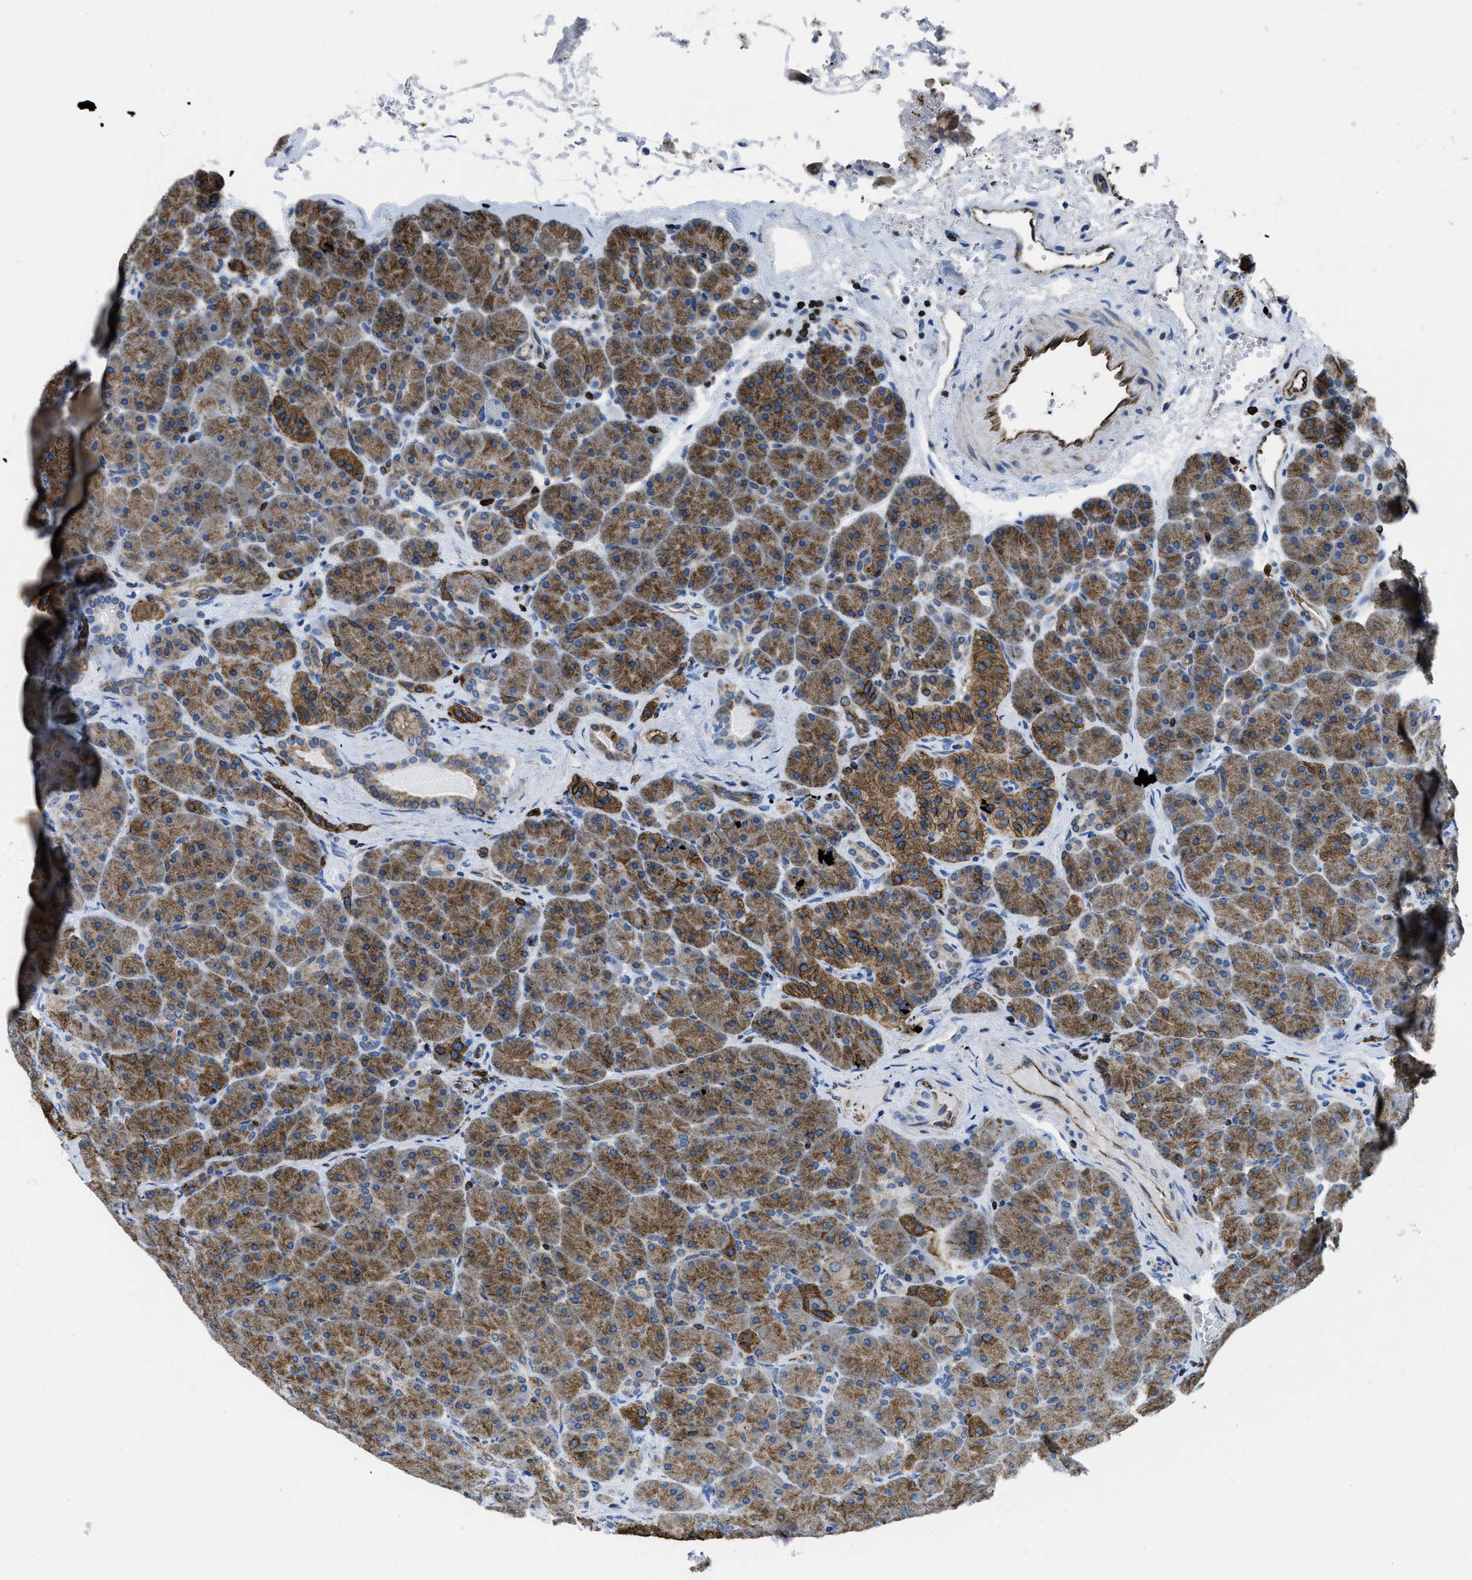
{"staining": {"intensity": "strong", "quantity": "25%-75%", "location": "cytoplasmic/membranous"}, "tissue": "pancreas", "cell_type": "Exocrine glandular cells", "image_type": "normal", "snomed": [{"axis": "morphology", "description": "Normal tissue, NOS"}, {"axis": "topography", "description": "Pancreas"}], "caption": "IHC photomicrograph of benign human pancreas stained for a protein (brown), which reveals high levels of strong cytoplasmic/membranous staining in about 25%-75% of exocrine glandular cells.", "gene": "ITGA3", "patient": {"sex": "male", "age": 66}}